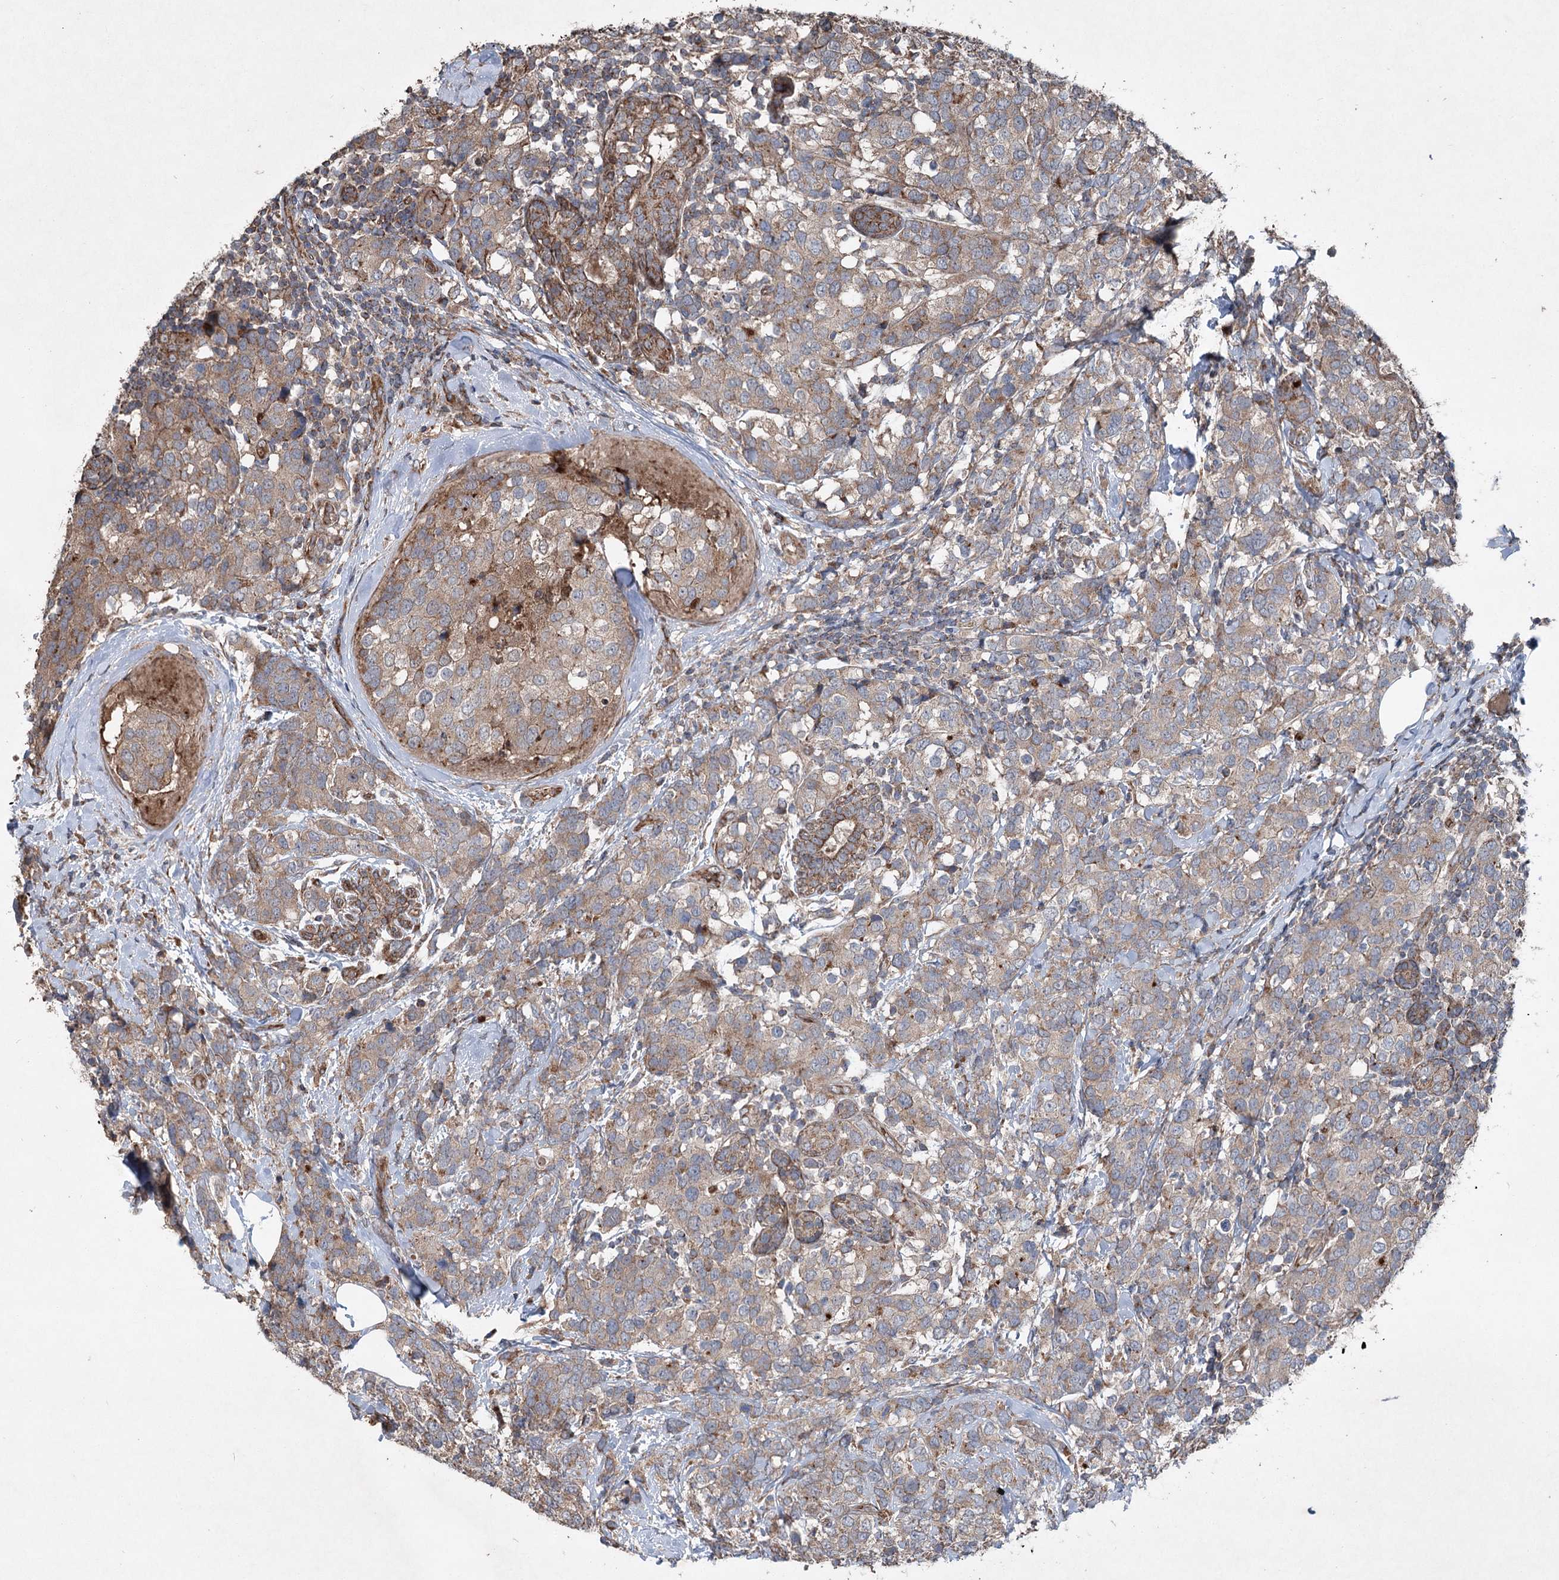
{"staining": {"intensity": "moderate", "quantity": ">75%", "location": "cytoplasmic/membranous"}, "tissue": "breast cancer", "cell_type": "Tumor cells", "image_type": "cancer", "snomed": [{"axis": "morphology", "description": "Lobular carcinoma"}, {"axis": "topography", "description": "Breast"}], "caption": "Approximately >75% of tumor cells in breast cancer (lobular carcinoma) demonstrate moderate cytoplasmic/membranous protein expression as visualized by brown immunohistochemical staining.", "gene": "SERINC5", "patient": {"sex": "female", "age": 59}}